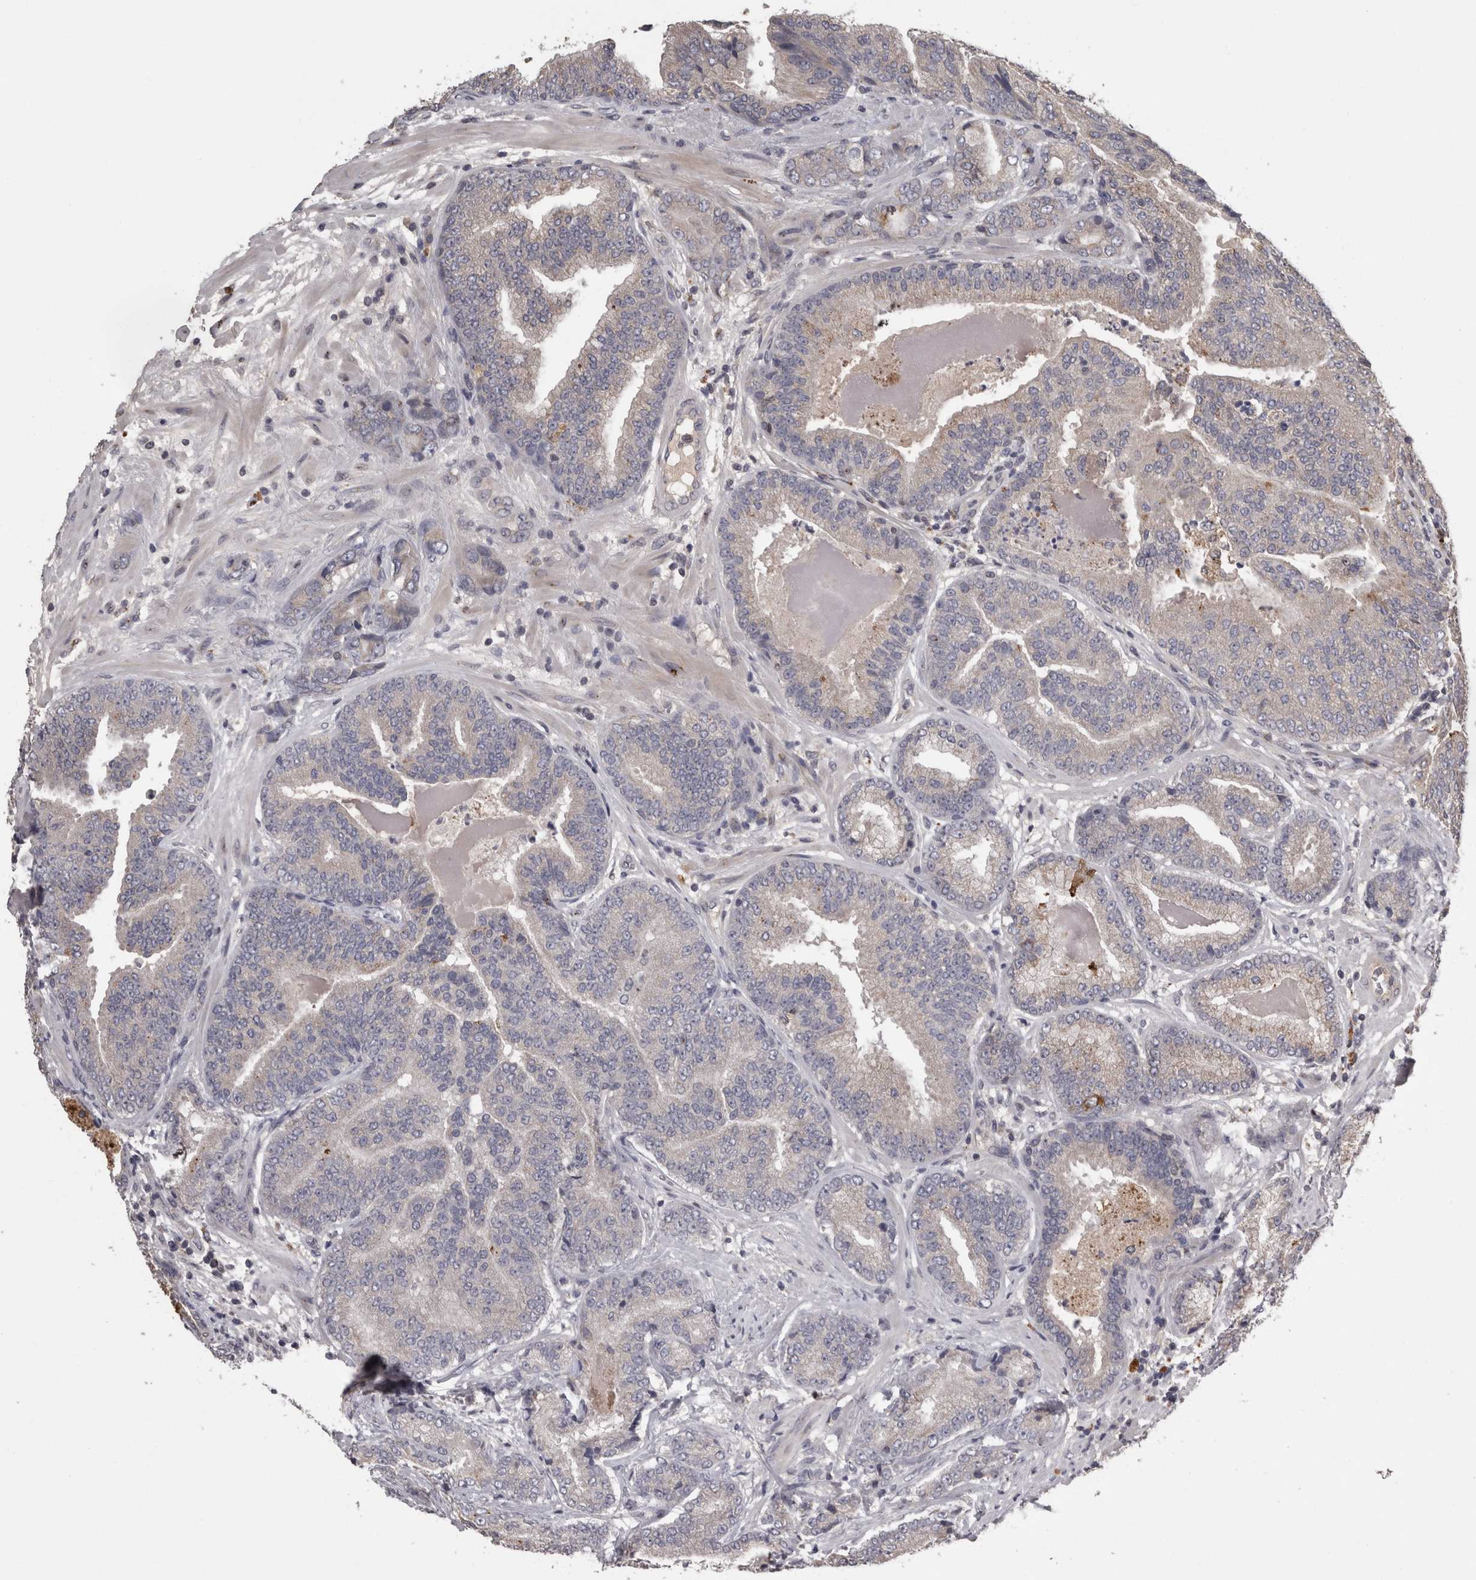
{"staining": {"intensity": "moderate", "quantity": "<25%", "location": "cytoplasmic/membranous"}, "tissue": "prostate cancer", "cell_type": "Tumor cells", "image_type": "cancer", "snomed": [{"axis": "morphology", "description": "Adenocarcinoma, High grade"}, {"axis": "topography", "description": "Prostate"}], "caption": "This micrograph exhibits immunohistochemistry staining of prostate adenocarcinoma (high-grade), with low moderate cytoplasmic/membranous positivity in about <25% of tumor cells.", "gene": "PCM1", "patient": {"sex": "male", "age": 55}}